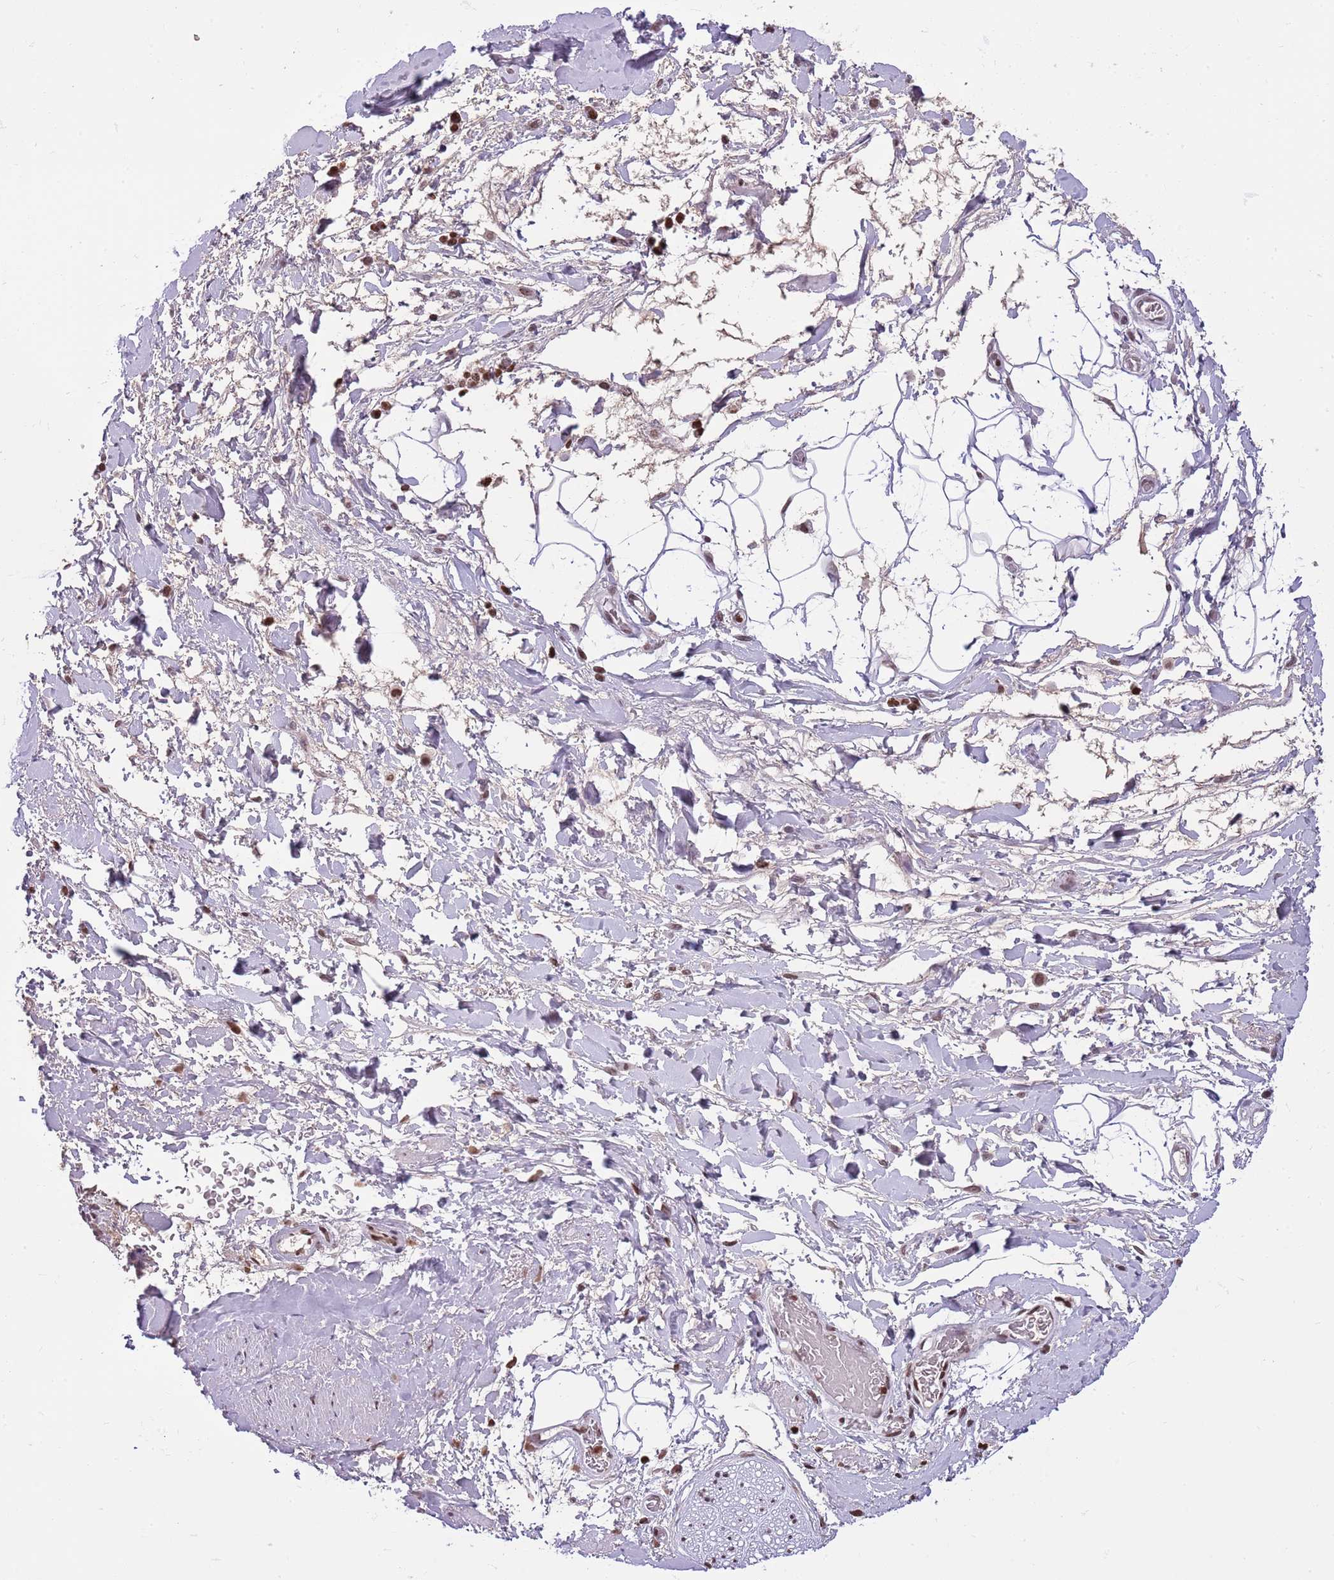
{"staining": {"intensity": "moderate", "quantity": ">75%", "location": "nuclear"}, "tissue": "adipose tissue", "cell_type": "Adipocytes", "image_type": "normal", "snomed": [{"axis": "morphology", "description": "Normal tissue, NOS"}, {"axis": "morphology", "description": "Adenocarcinoma, NOS"}, {"axis": "topography", "description": "Rectum"}, {"axis": "topography", "description": "Vagina"}, {"axis": "topography", "description": "Peripheral nerve tissue"}], "caption": "High-magnification brightfield microscopy of benign adipose tissue stained with DAB (3,3'-diaminobenzidine) (brown) and counterstained with hematoxylin (blue). adipocytes exhibit moderate nuclear staining is seen in about>75% of cells.", "gene": "KPNA3", "patient": {"sex": "female", "age": 71}}